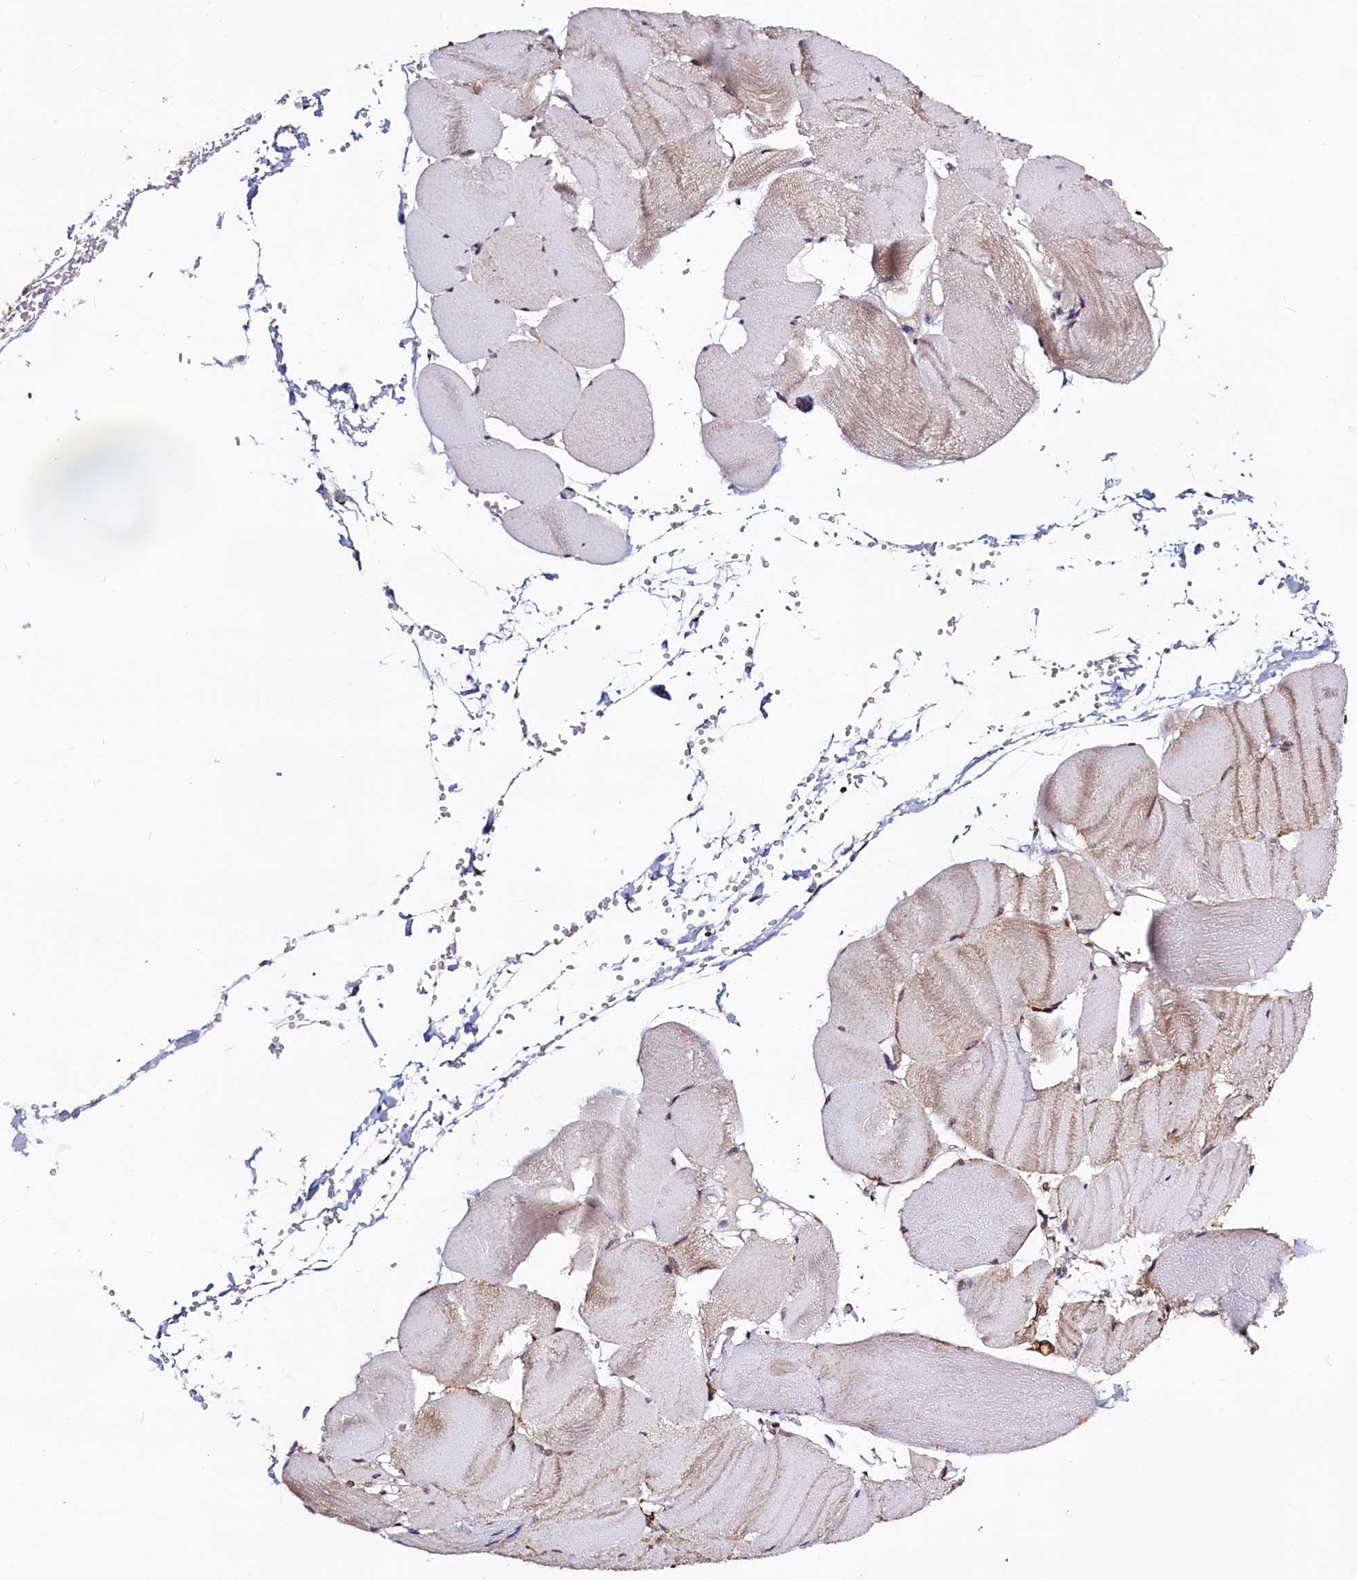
{"staining": {"intensity": "moderate", "quantity": "<25%", "location": "cytoplasmic/membranous"}, "tissue": "skeletal muscle", "cell_type": "Myocytes", "image_type": "normal", "snomed": [{"axis": "morphology", "description": "Normal tissue, NOS"}, {"axis": "morphology", "description": "Basal cell carcinoma"}, {"axis": "topography", "description": "Skeletal muscle"}], "caption": "Immunohistochemistry (IHC) of normal human skeletal muscle exhibits low levels of moderate cytoplasmic/membranous expression in about <25% of myocytes. The staining was performed using DAB, with brown indicating positive protein expression. Nuclei are stained blue with hematoxylin.", "gene": "SEC24C", "patient": {"sex": "female", "age": 64}}